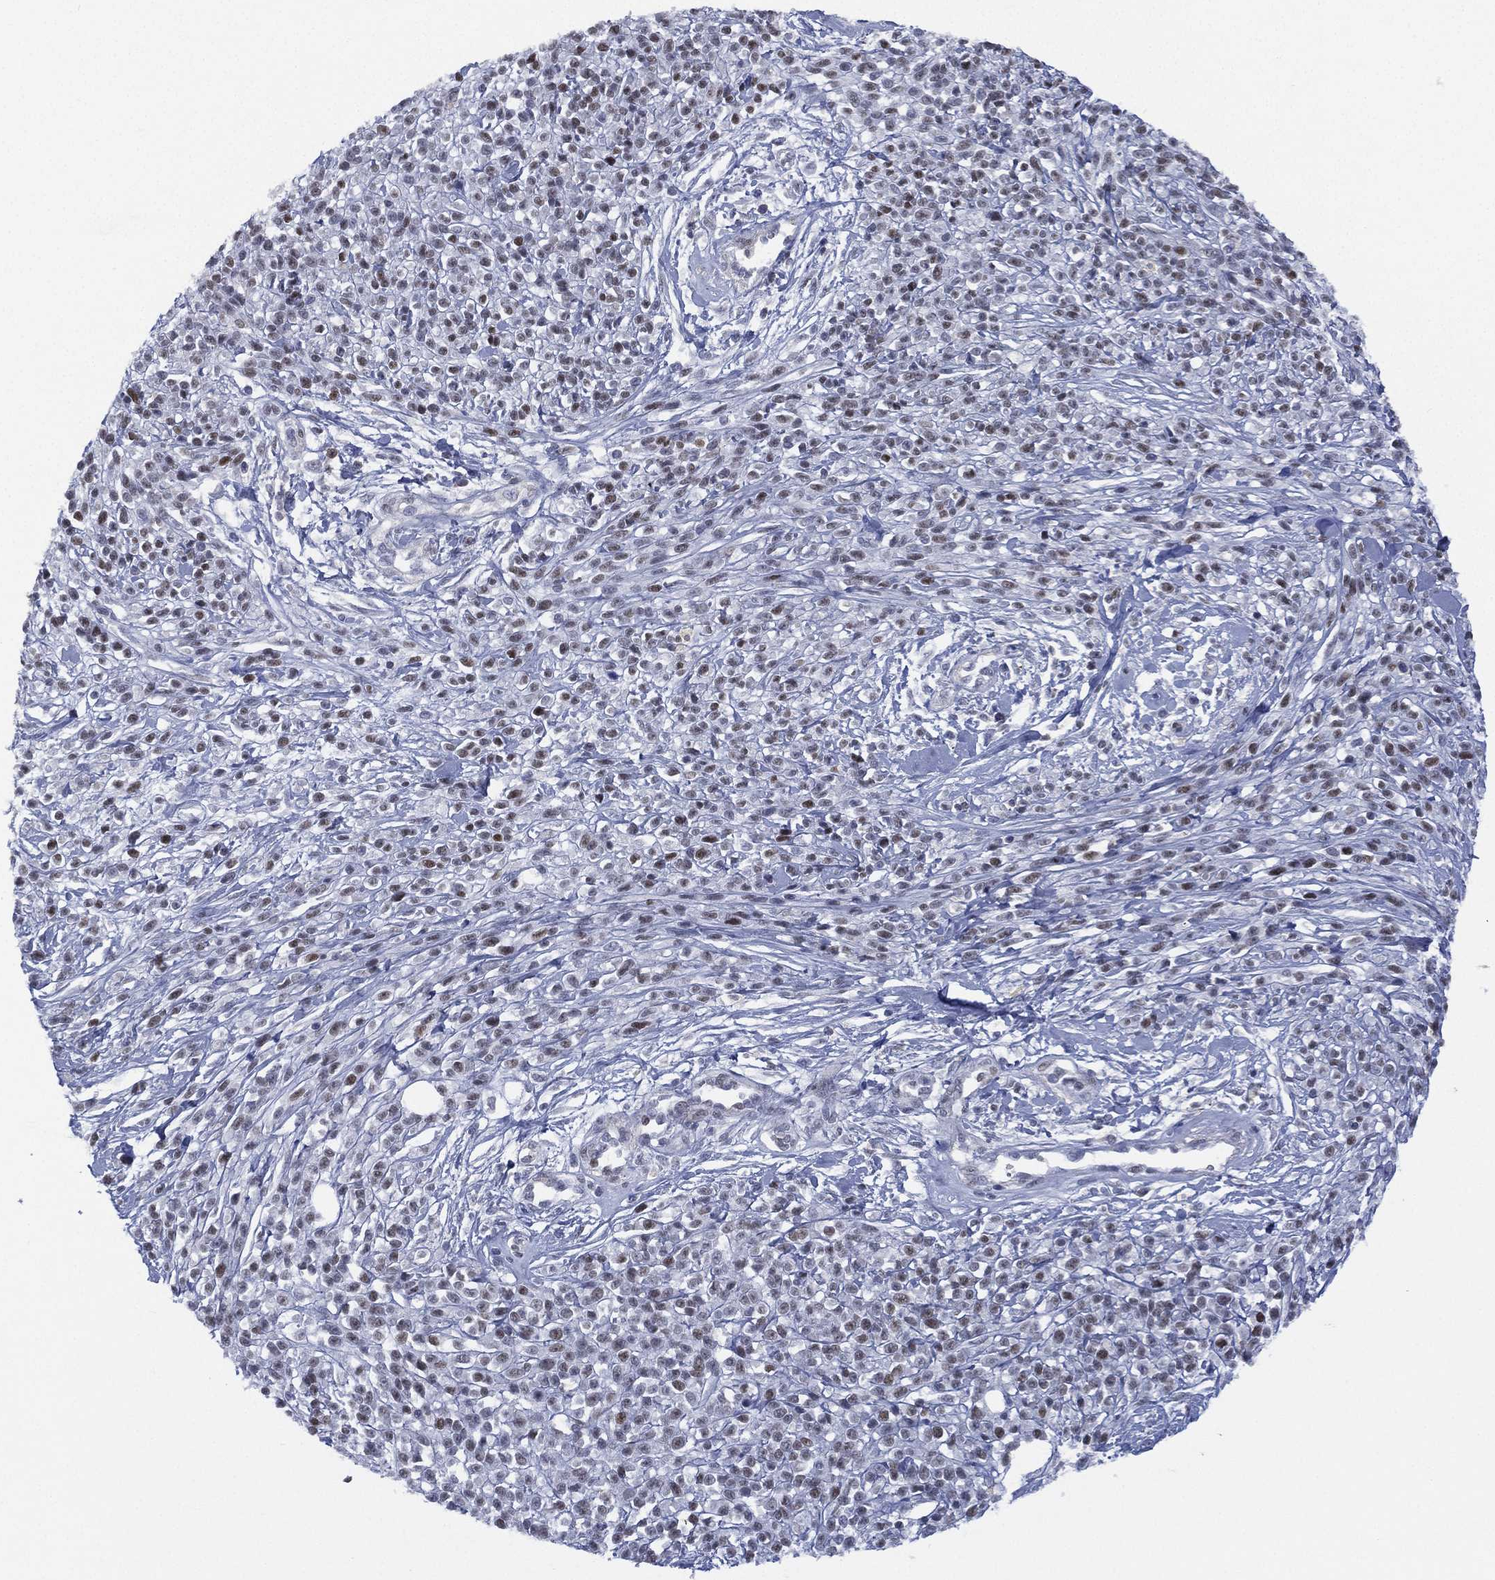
{"staining": {"intensity": "weak", "quantity": "25%-75%", "location": "nuclear"}, "tissue": "melanoma", "cell_type": "Tumor cells", "image_type": "cancer", "snomed": [{"axis": "morphology", "description": "Malignant melanoma, NOS"}, {"axis": "topography", "description": "Skin"}, {"axis": "topography", "description": "Skin of trunk"}], "caption": "High-power microscopy captured an immunohistochemistry (IHC) histopathology image of melanoma, revealing weak nuclear expression in approximately 25%-75% of tumor cells.", "gene": "ZNF711", "patient": {"sex": "male", "age": 74}}